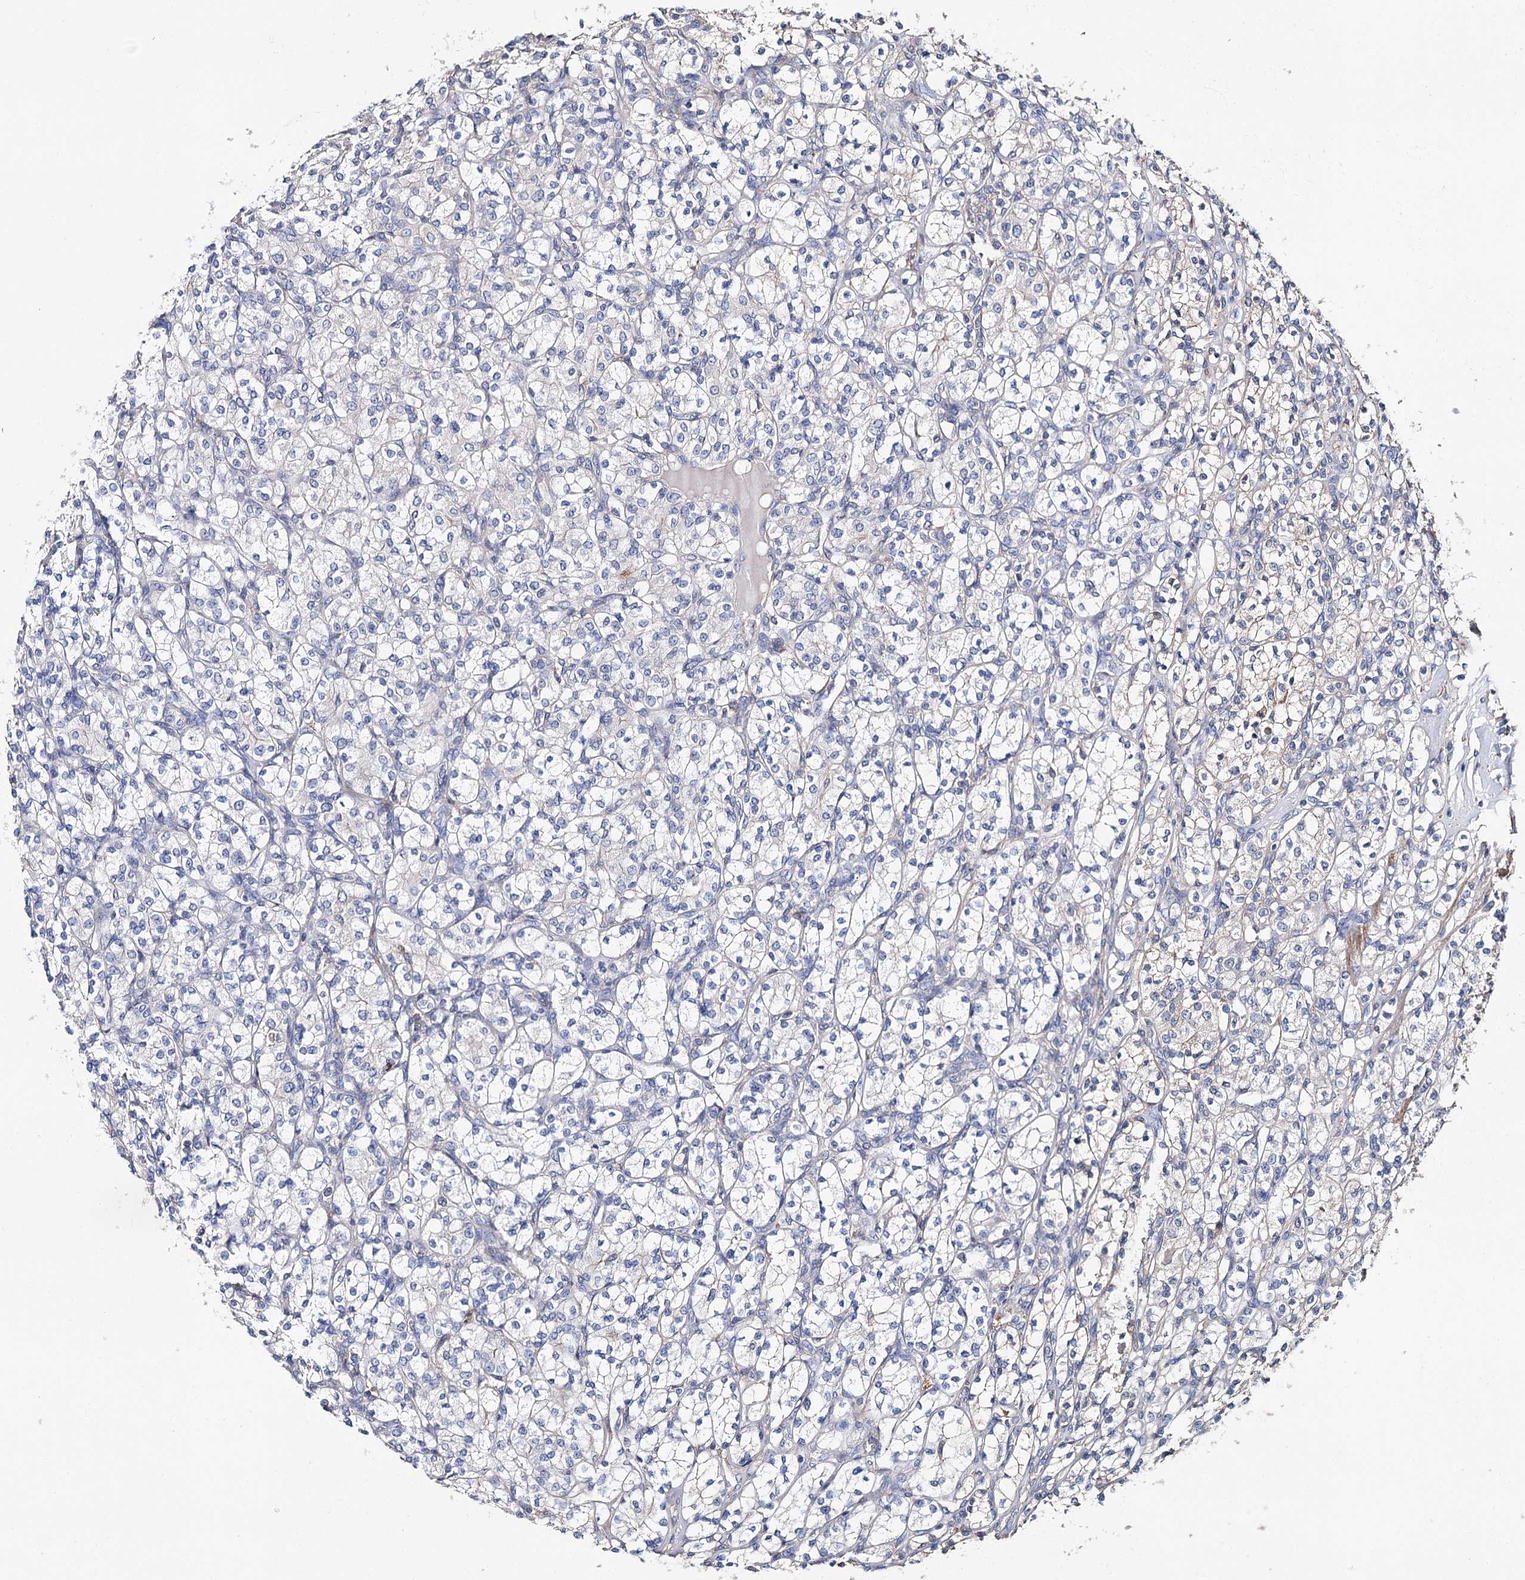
{"staining": {"intensity": "negative", "quantity": "none", "location": "none"}, "tissue": "renal cancer", "cell_type": "Tumor cells", "image_type": "cancer", "snomed": [{"axis": "morphology", "description": "Adenocarcinoma, NOS"}, {"axis": "topography", "description": "Kidney"}], "caption": "DAB (3,3'-diaminobenzidine) immunohistochemical staining of human adenocarcinoma (renal) shows no significant positivity in tumor cells.", "gene": "EPYC", "patient": {"sex": "male", "age": 77}}